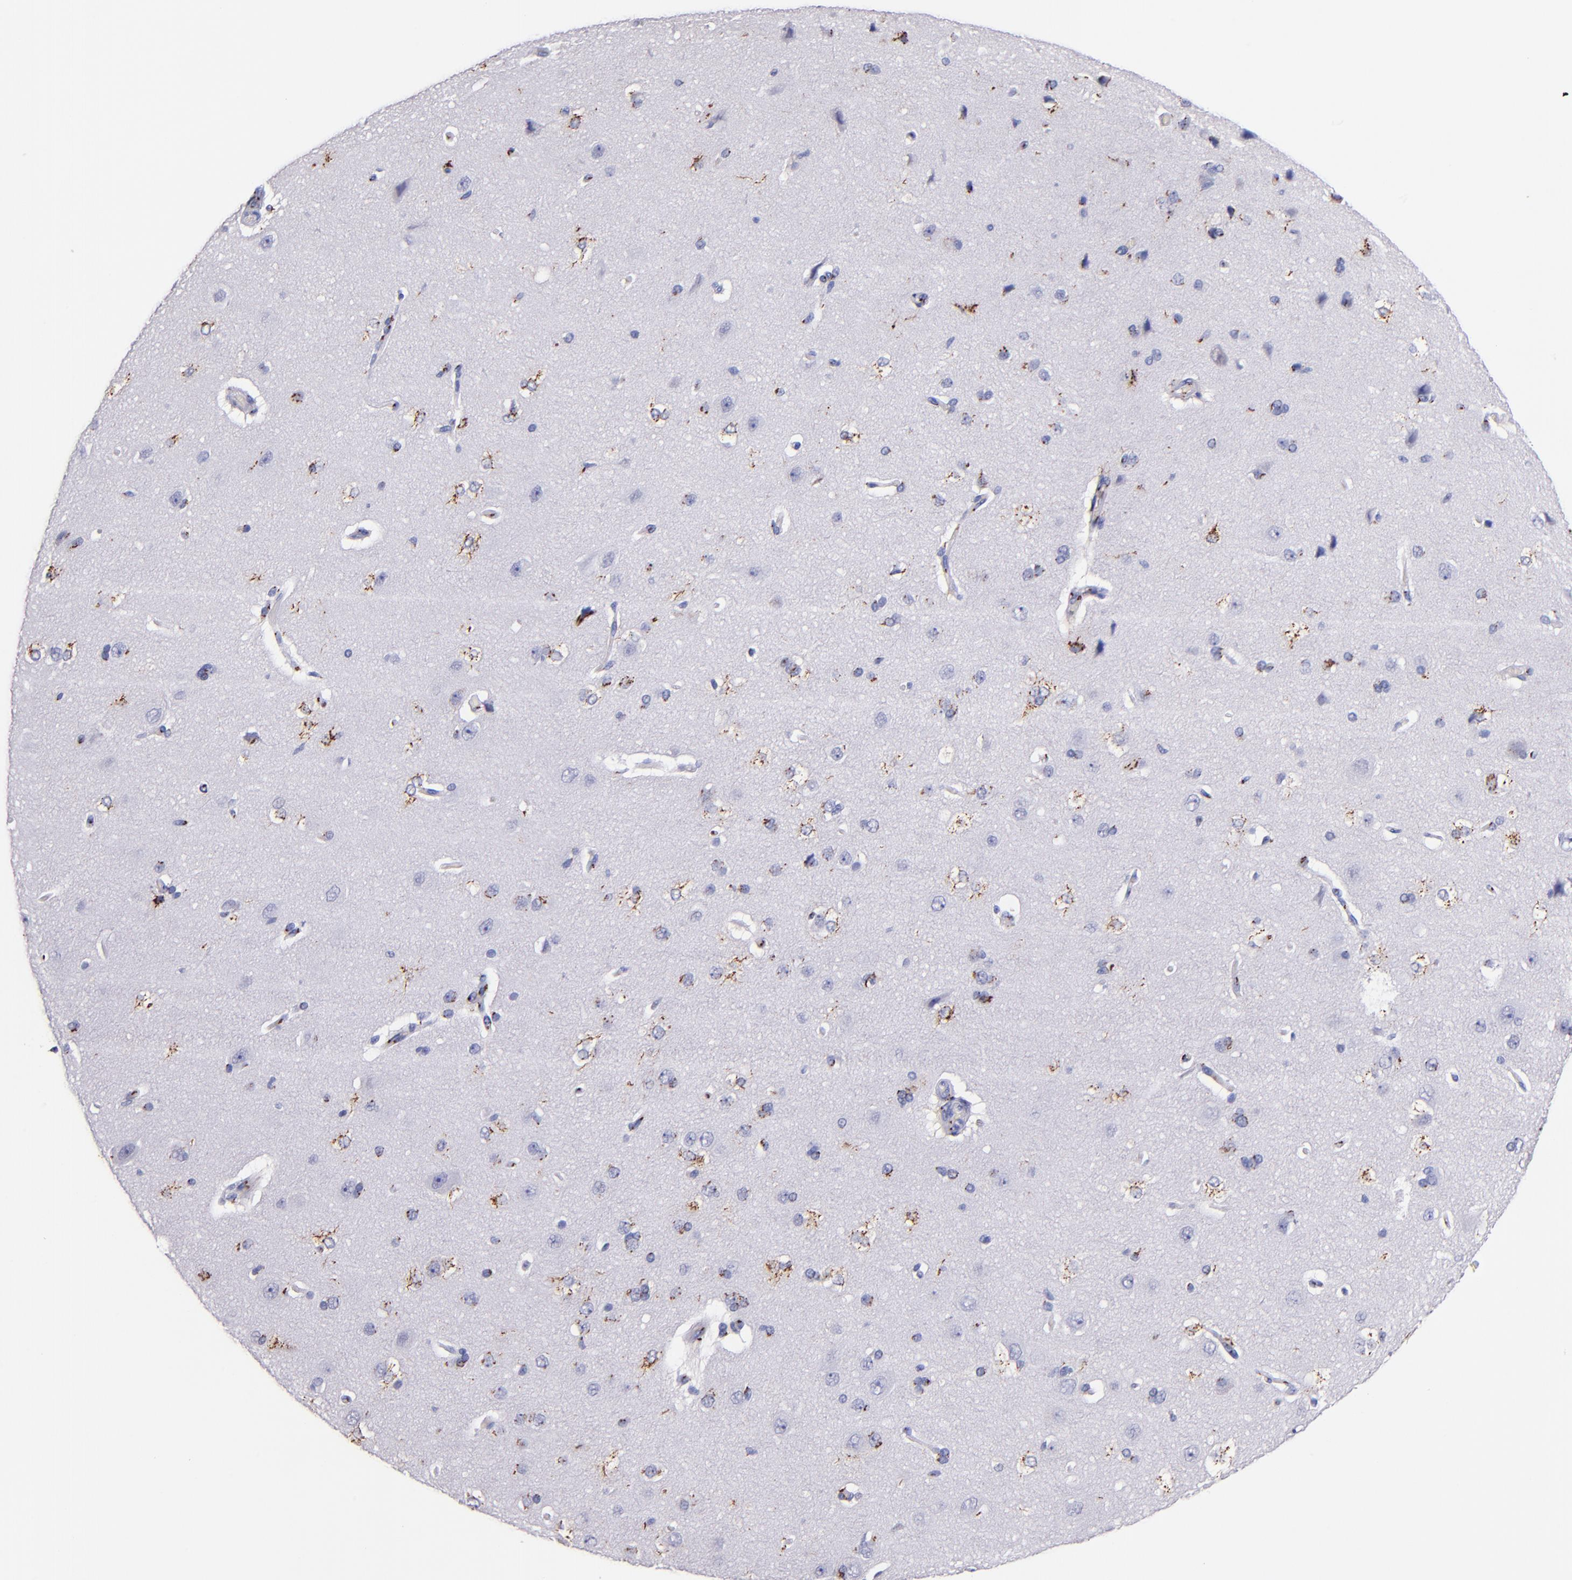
{"staining": {"intensity": "moderate", "quantity": ">75%", "location": "cytoplasmic/membranous"}, "tissue": "cerebral cortex", "cell_type": "Endothelial cells", "image_type": "normal", "snomed": [{"axis": "morphology", "description": "Normal tissue, NOS"}, {"axis": "topography", "description": "Cerebral cortex"}], "caption": "High-power microscopy captured an immunohistochemistry image of normal cerebral cortex, revealing moderate cytoplasmic/membranous staining in about >75% of endothelial cells.", "gene": "GOLIM4", "patient": {"sex": "female", "age": 45}}